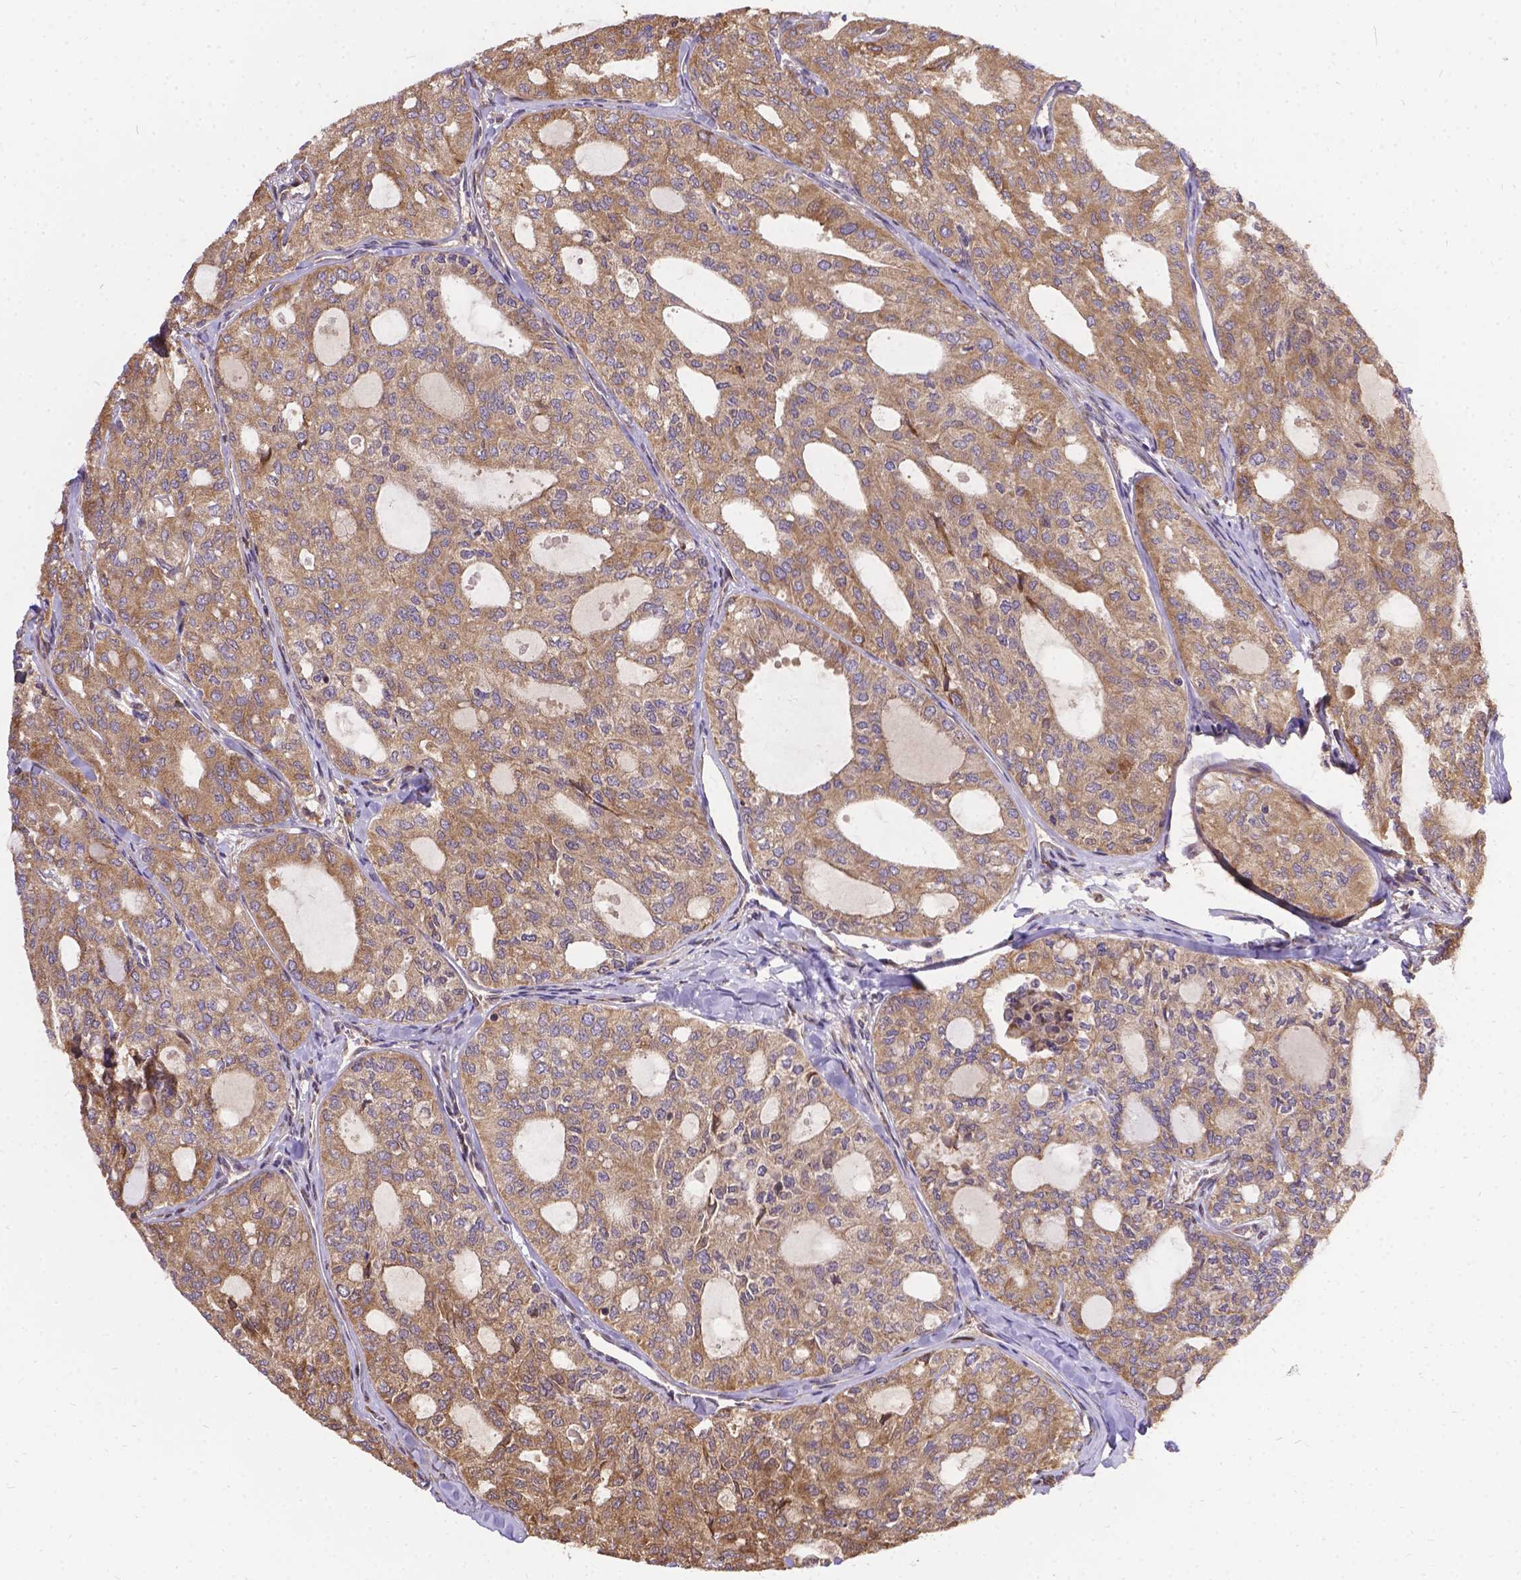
{"staining": {"intensity": "weak", "quantity": ">75%", "location": "cytoplasmic/membranous"}, "tissue": "thyroid cancer", "cell_type": "Tumor cells", "image_type": "cancer", "snomed": [{"axis": "morphology", "description": "Follicular adenoma carcinoma, NOS"}, {"axis": "topography", "description": "Thyroid gland"}], "caption": "Protein analysis of thyroid follicular adenoma carcinoma tissue exhibits weak cytoplasmic/membranous expression in approximately >75% of tumor cells.", "gene": "DENND6A", "patient": {"sex": "male", "age": 75}}